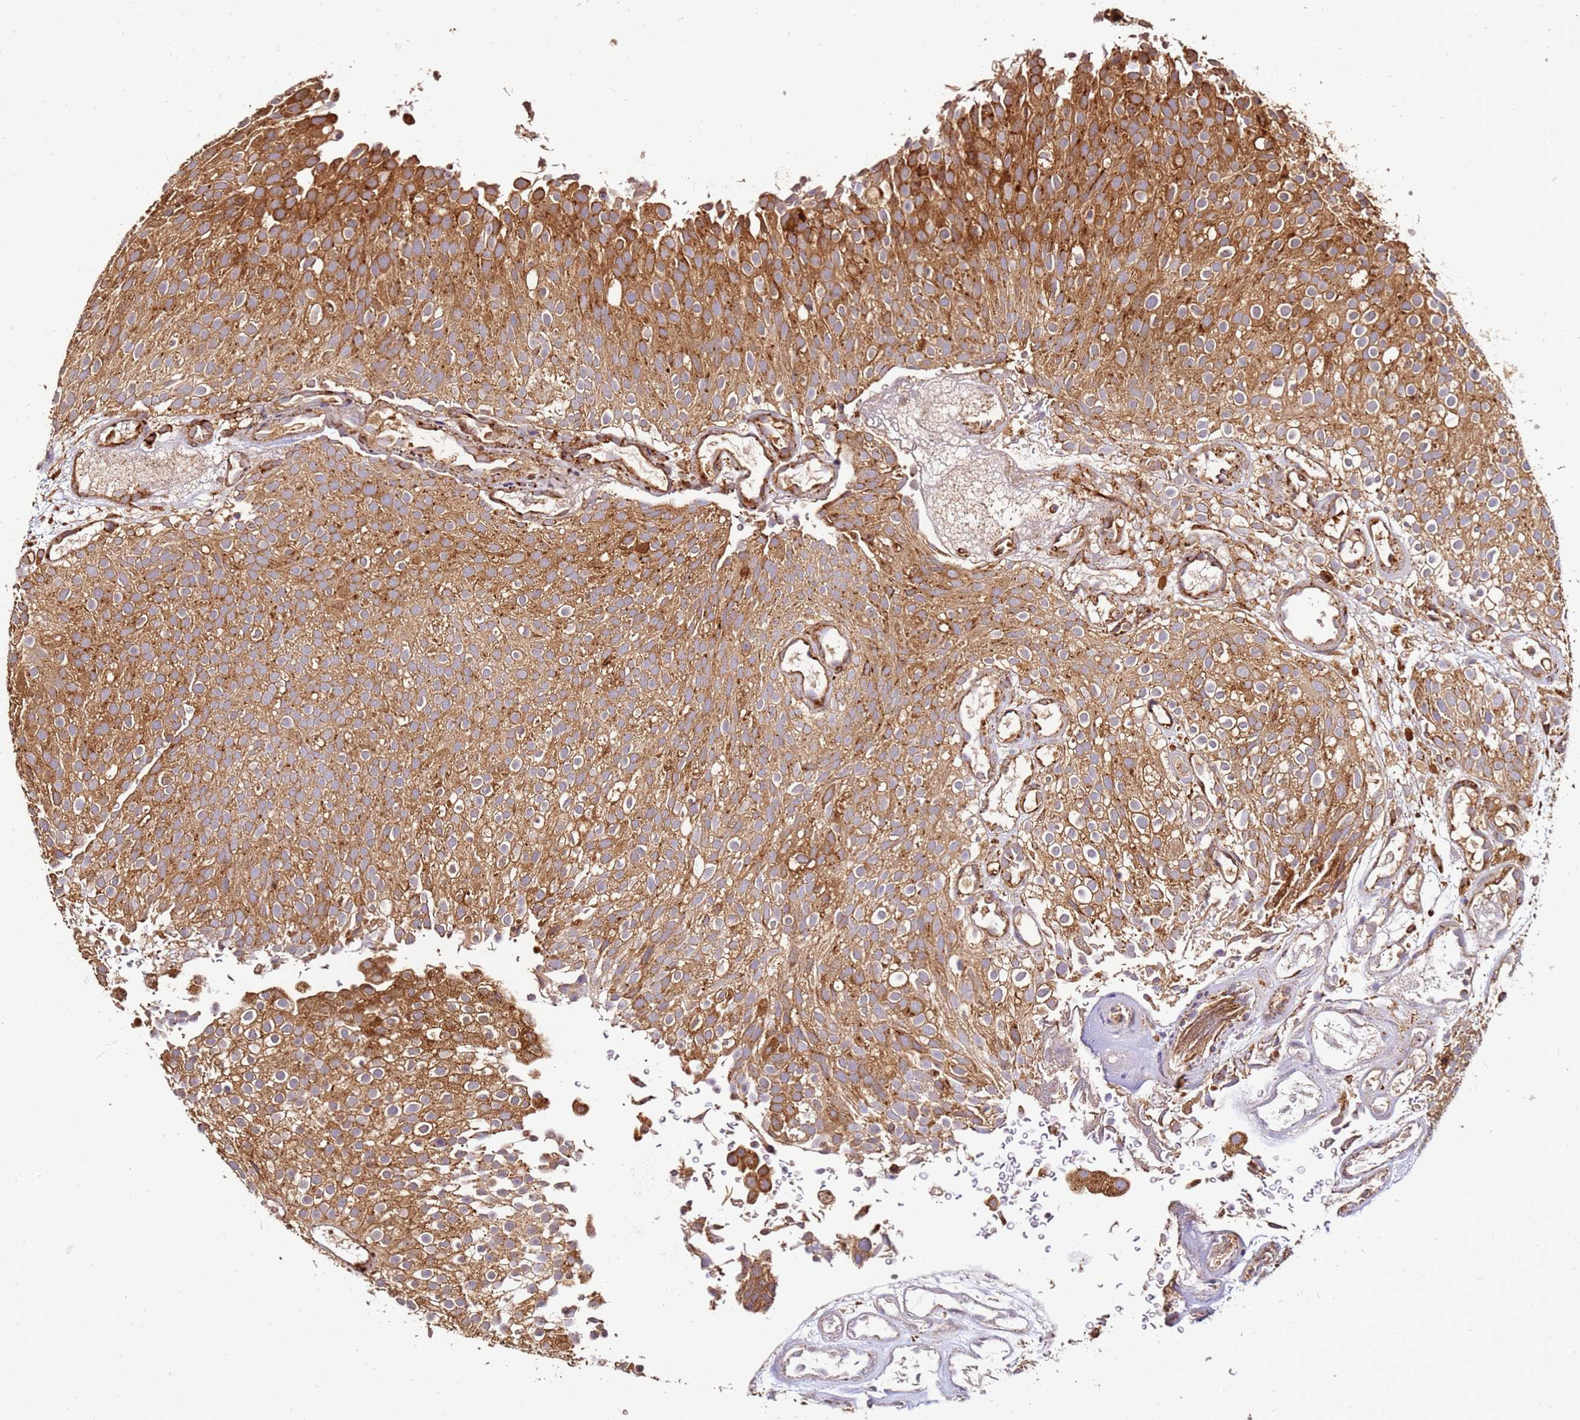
{"staining": {"intensity": "strong", "quantity": ">75%", "location": "cytoplasmic/membranous"}, "tissue": "urothelial cancer", "cell_type": "Tumor cells", "image_type": "cancer", "snomed": [{"axis": "morphology", "description": "Urothelial carcinoma, Low grade"}, {"axis": "topography", "description": "Urinary bladder"}], "caption": "IHC micrograph of urothelial carcinoma (low-grade) stained for a protein (brown), which exhibits high levels of strong cytoplasmic/membranous staining in approximately >75% of tumor cells.", "gene": "DVL3", "patient": {"sex": "male", "age": 78}}